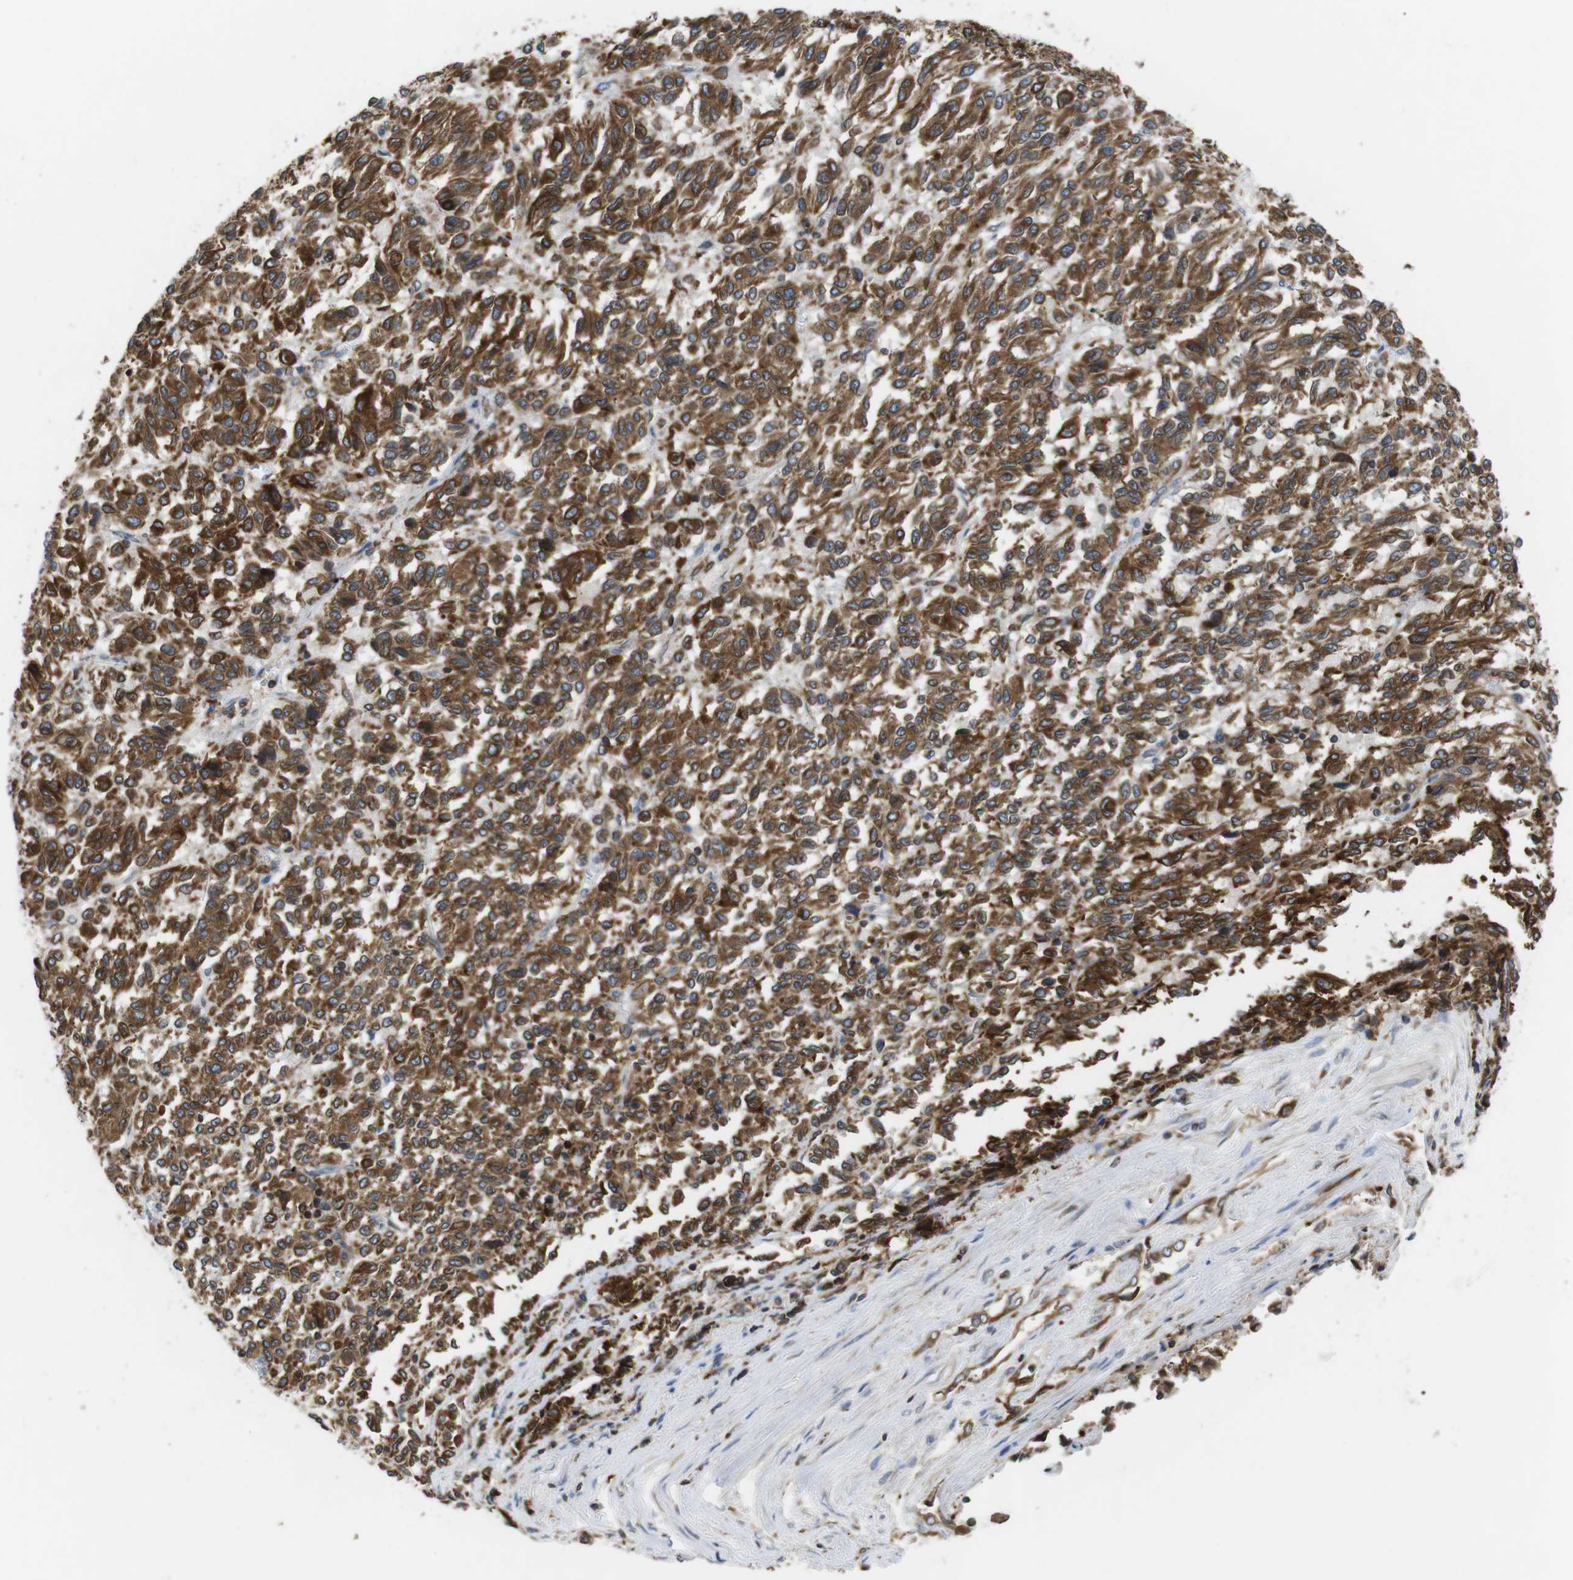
{"staining": {"intensity": "strong", "quantity": ">75%", "location": "cytoplasmic/membranous"}, "tissue": "melanoma", "cell_type": "Tumor cells", "image_type": "cancer", "snomed": [{"axis": "morphology", "description": "Malignant melanoma, Metastatic site"}, {"axis": "topography", "description": "Lung"}], "caption": "This photomicrograph exhibits IHC staining of human malignant melanoma (metastatic site), with high strong cytoplasmic/membranous positivity in about >75% of tumor cells.", "gene": "ARL6IP5", "patient": {"sex": "male", "age": 64}}